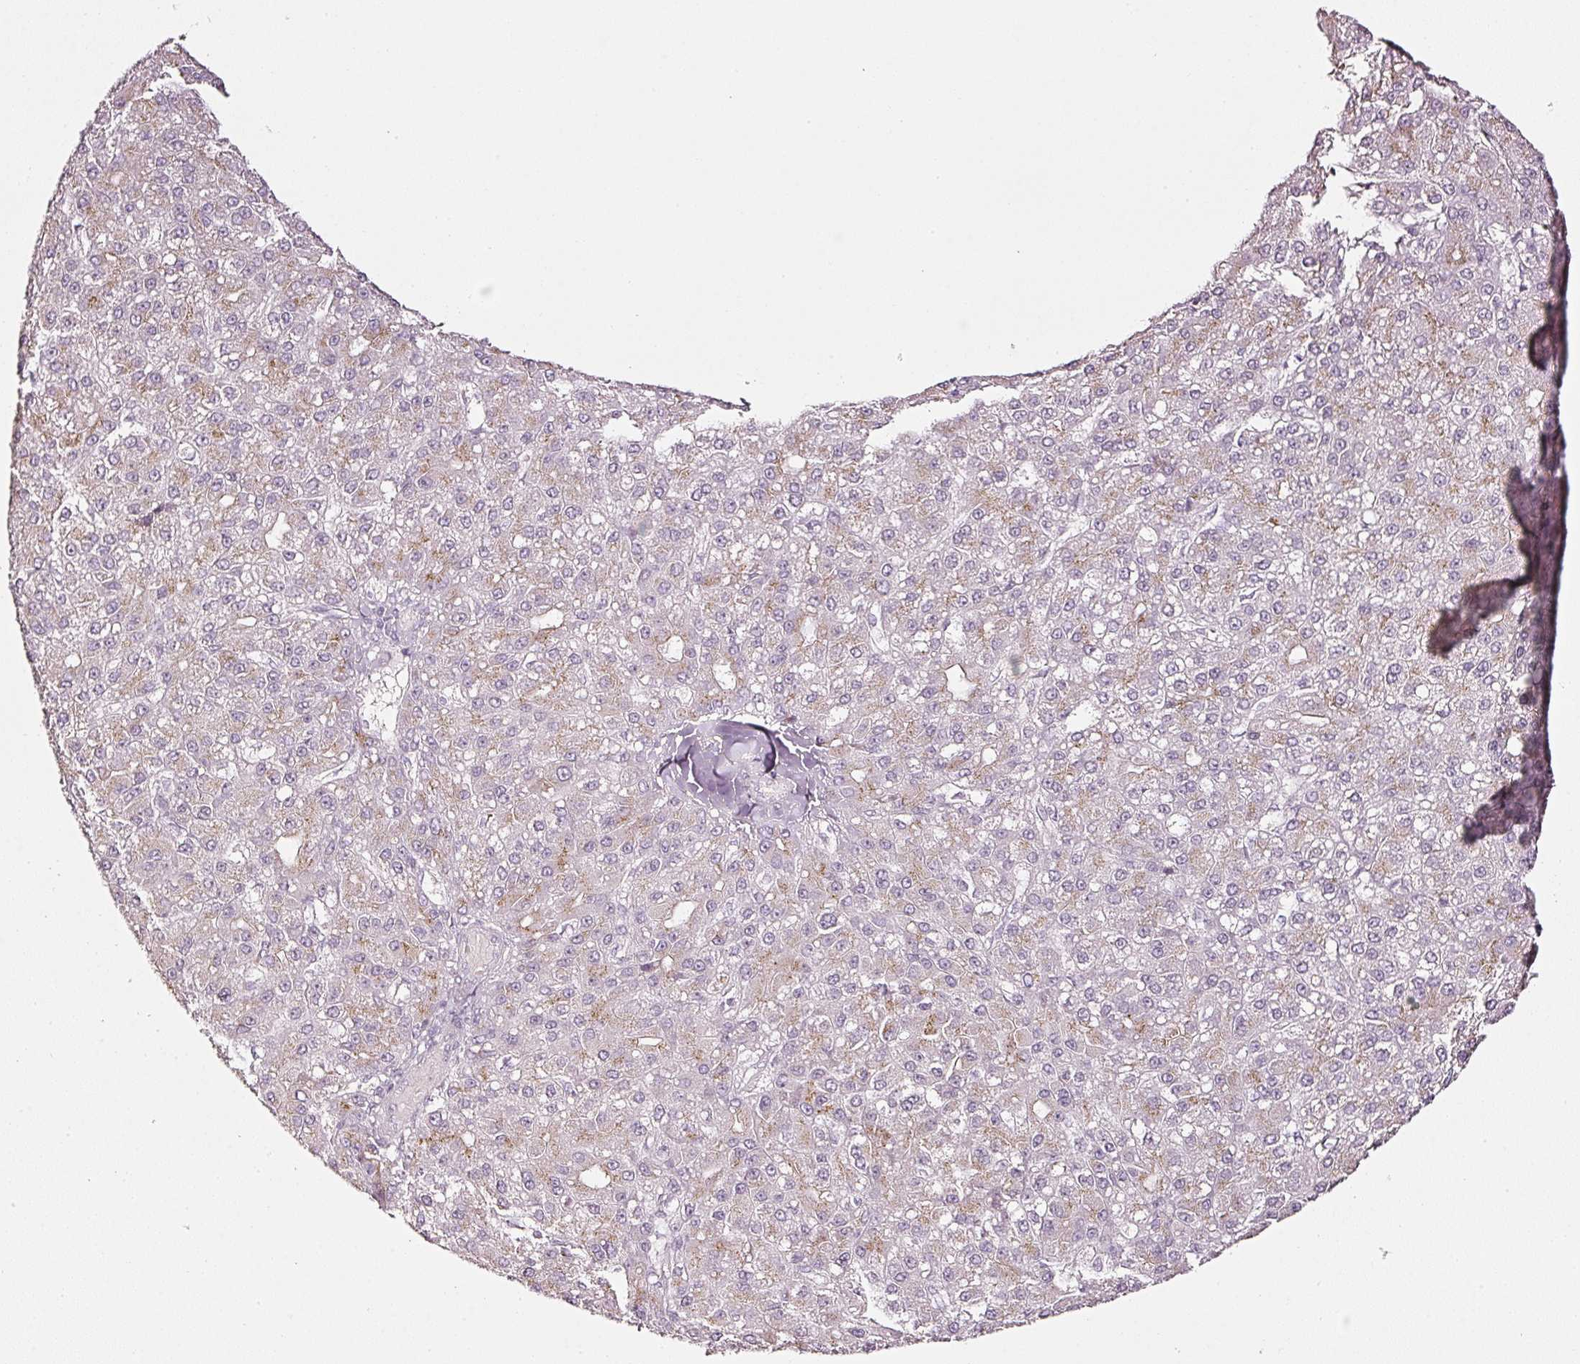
{"staining": {"intensity": "weak", "quantity": "25%-75%", "location": "cytoplasmic/membranous"}, "tissue": "liver cancer", "cell_type": "Tumor cells", "image_type": "cancer", "snomed": [{"axis": "morphology", "description": "Carcinoma, Hepatocellular, NOS"}, {"axis": "topography", "description": "Liver"}], "caption": "Liver cancer stained with a brown dye shows weak cytoplasmic/membranous positive expression in about 25%-75% of tumor cells.", "gene": "SDF4", "patient": {"sex": "male", "age": 67}}